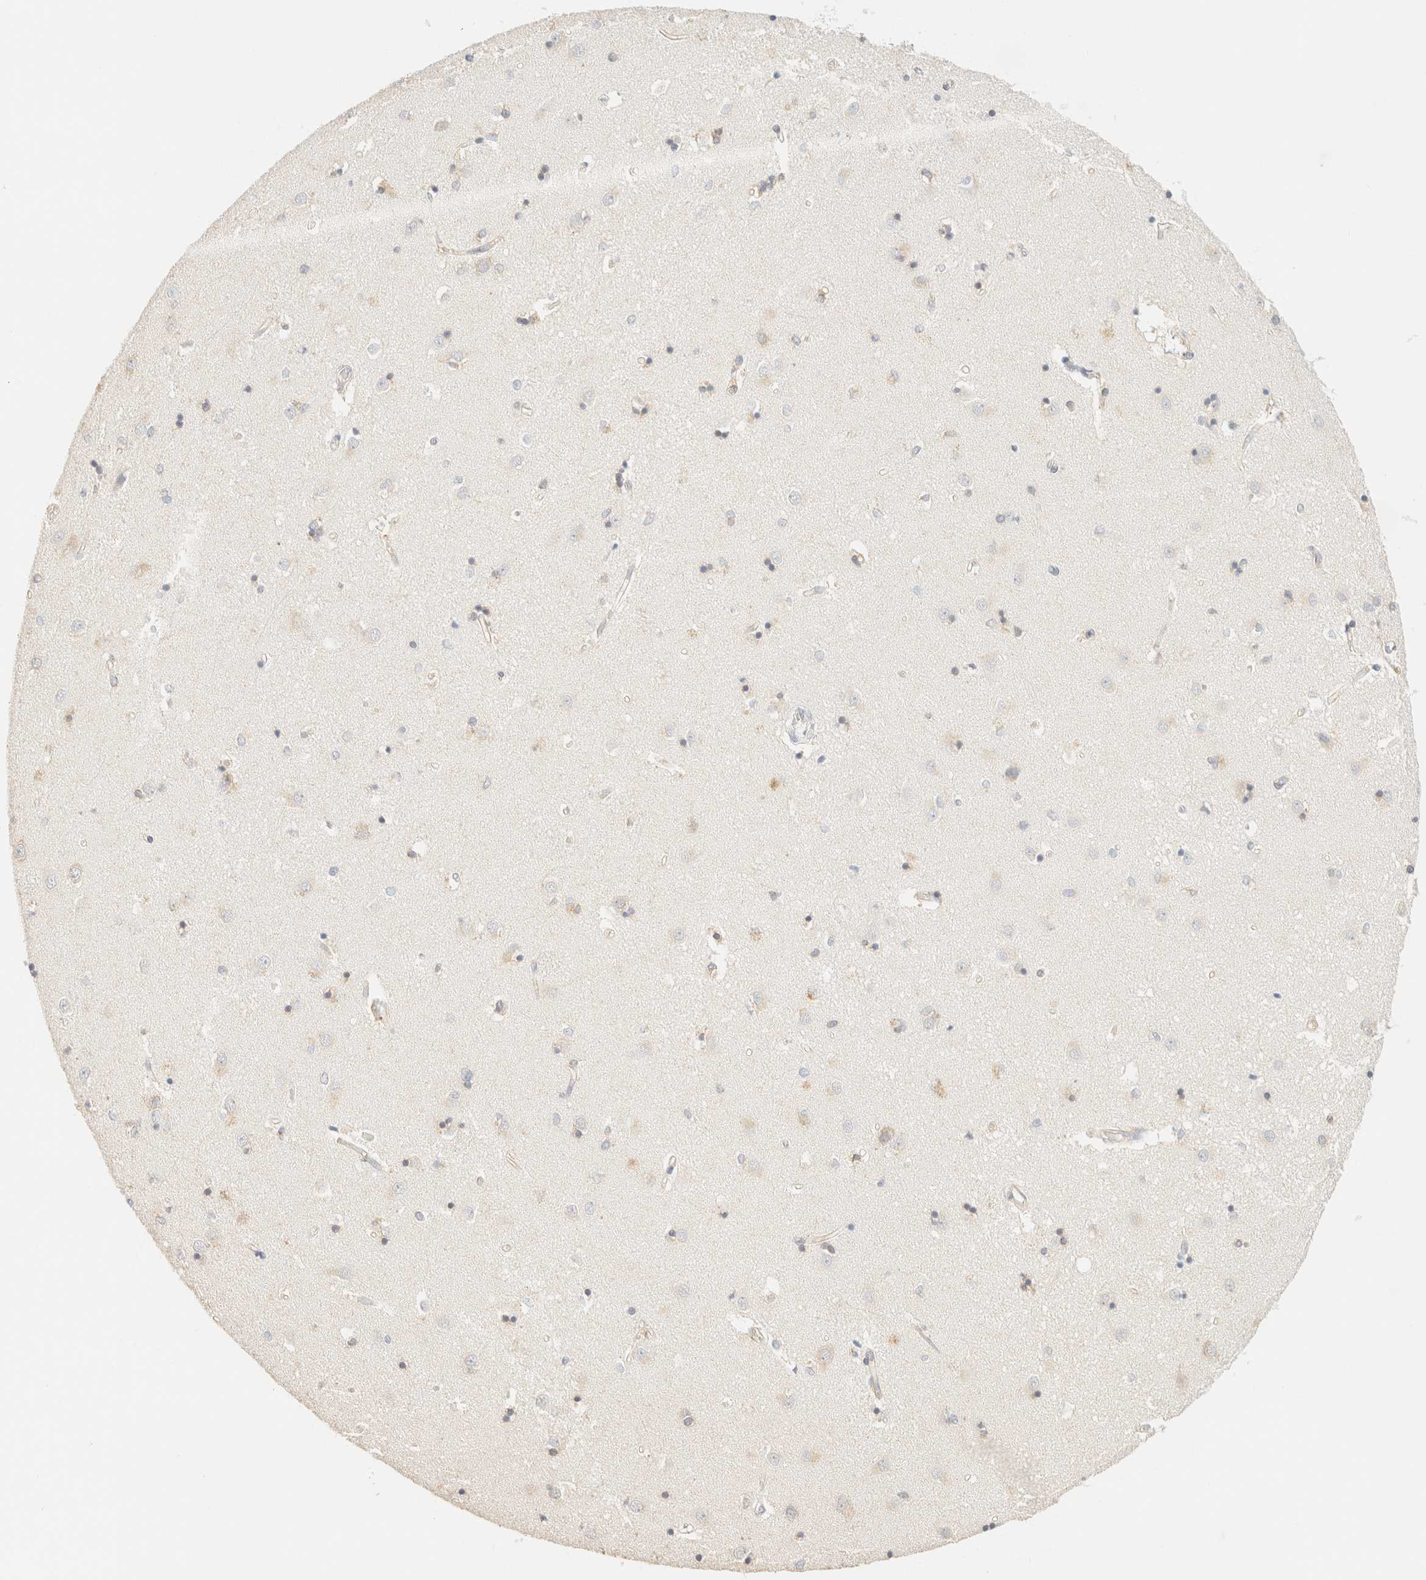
{"staining": {"intensity": "negative", "quantity": "none", "location": "none"}, "tissue": "caudate", "cell_type": "Glial cells", "image_type": "normal", "snomed": [{"axis": "morphology", "description": "Normal tissue, NOS"}, {"axis": "topography", "description": "Lateral ventricle wall"}], "caption": "Immunohistochemistry histopathology image of unremarkable caudate: caudate stained with DAB (3,3'-diaminobenzidine) reveals no significant protein expression in glial cells.", "gene": "FHOD1", "patient": {"sex": "male", "age": 45}}